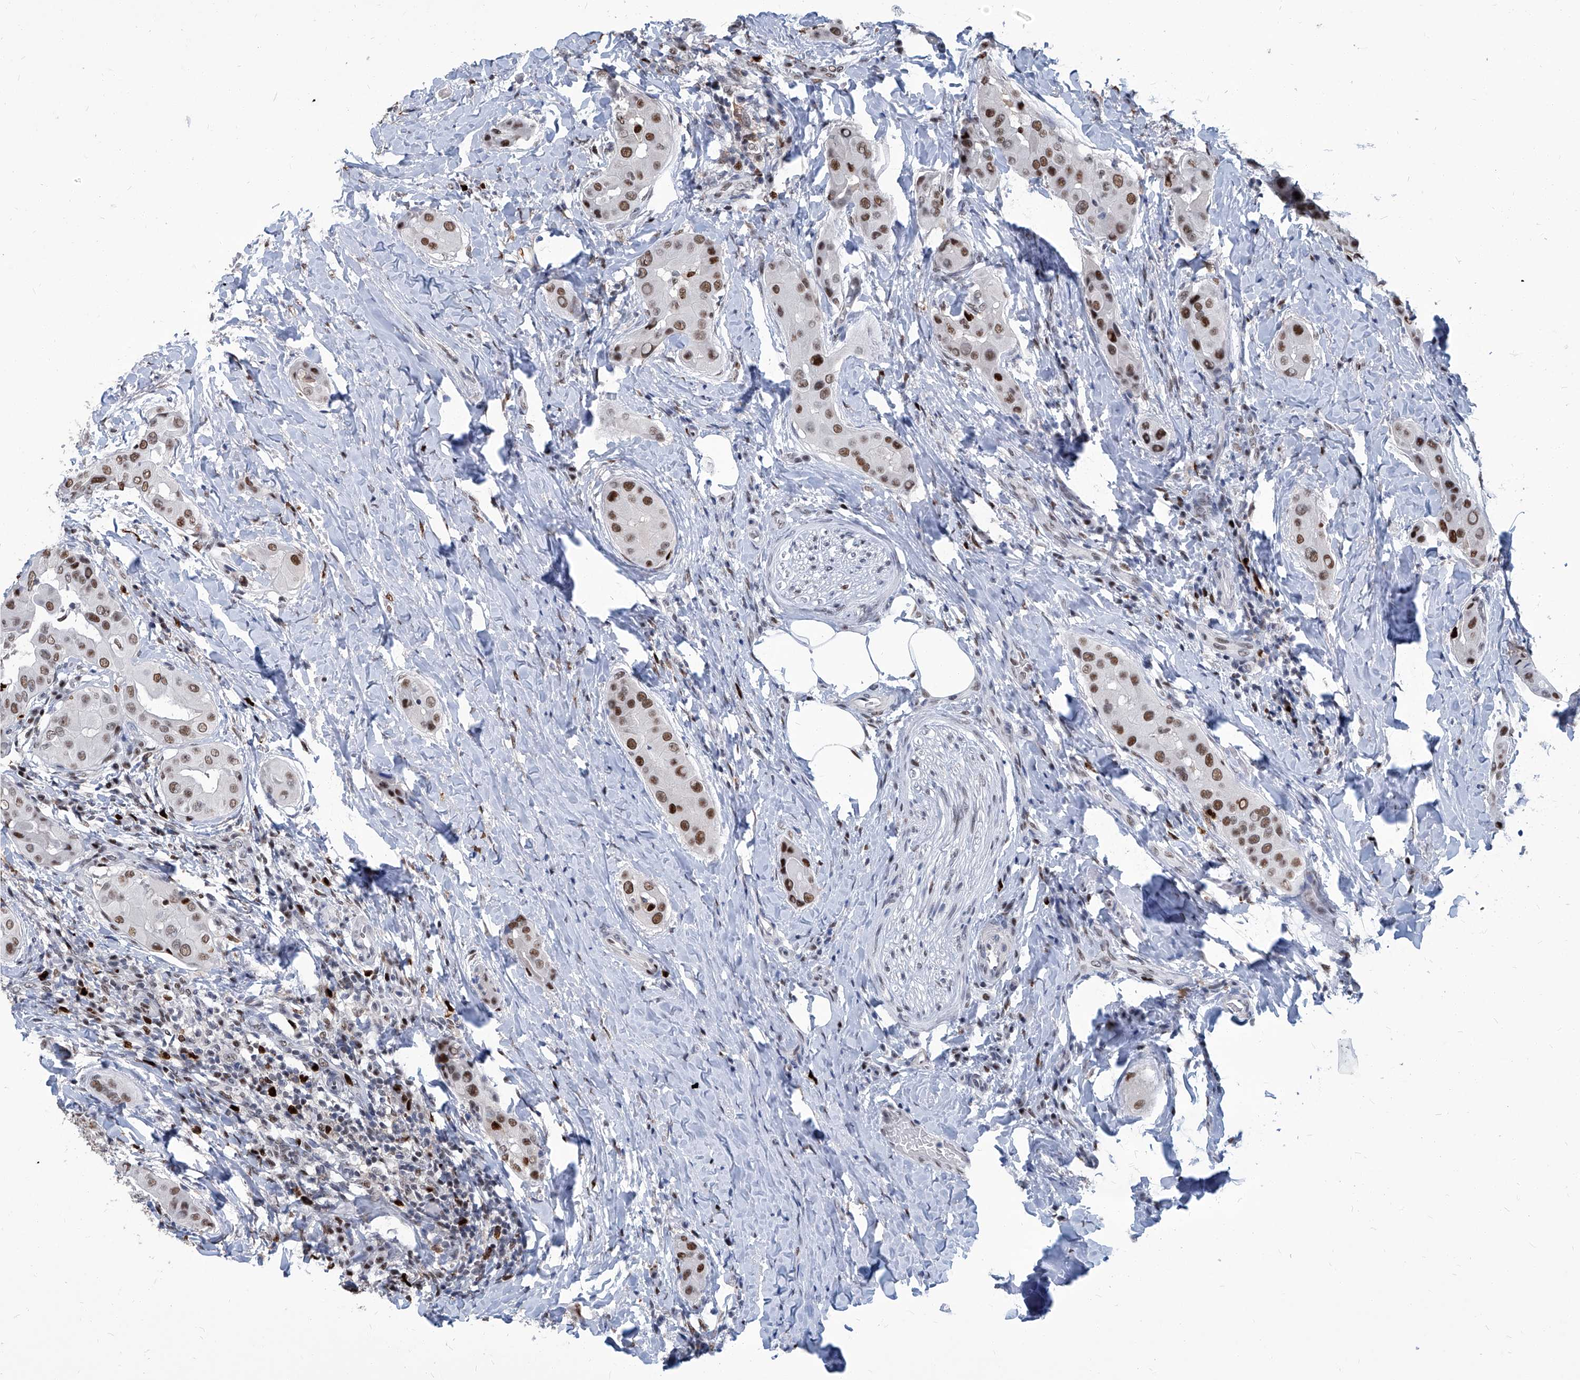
{"staining": {"intensity": "moderate", "quantity": ">75%", "location": "nuclear"}, "tissue": "thyroid cancer", "cell_type": "Tumor cells", "image_type": "cancer", "snomed": [{"axis": "morphology", "description": "Papillary adenocarcinoma, NOS"}, {"axis": "topography", "description": "Thyroid gland"}], "caption": "Moderate nuclear protein expression is present in about >75% of tumor cells in thyroid cancer (papillary adenocarcinoma).", "gene": "PCNA", "patient": {"sex": "male", "age": 33}}